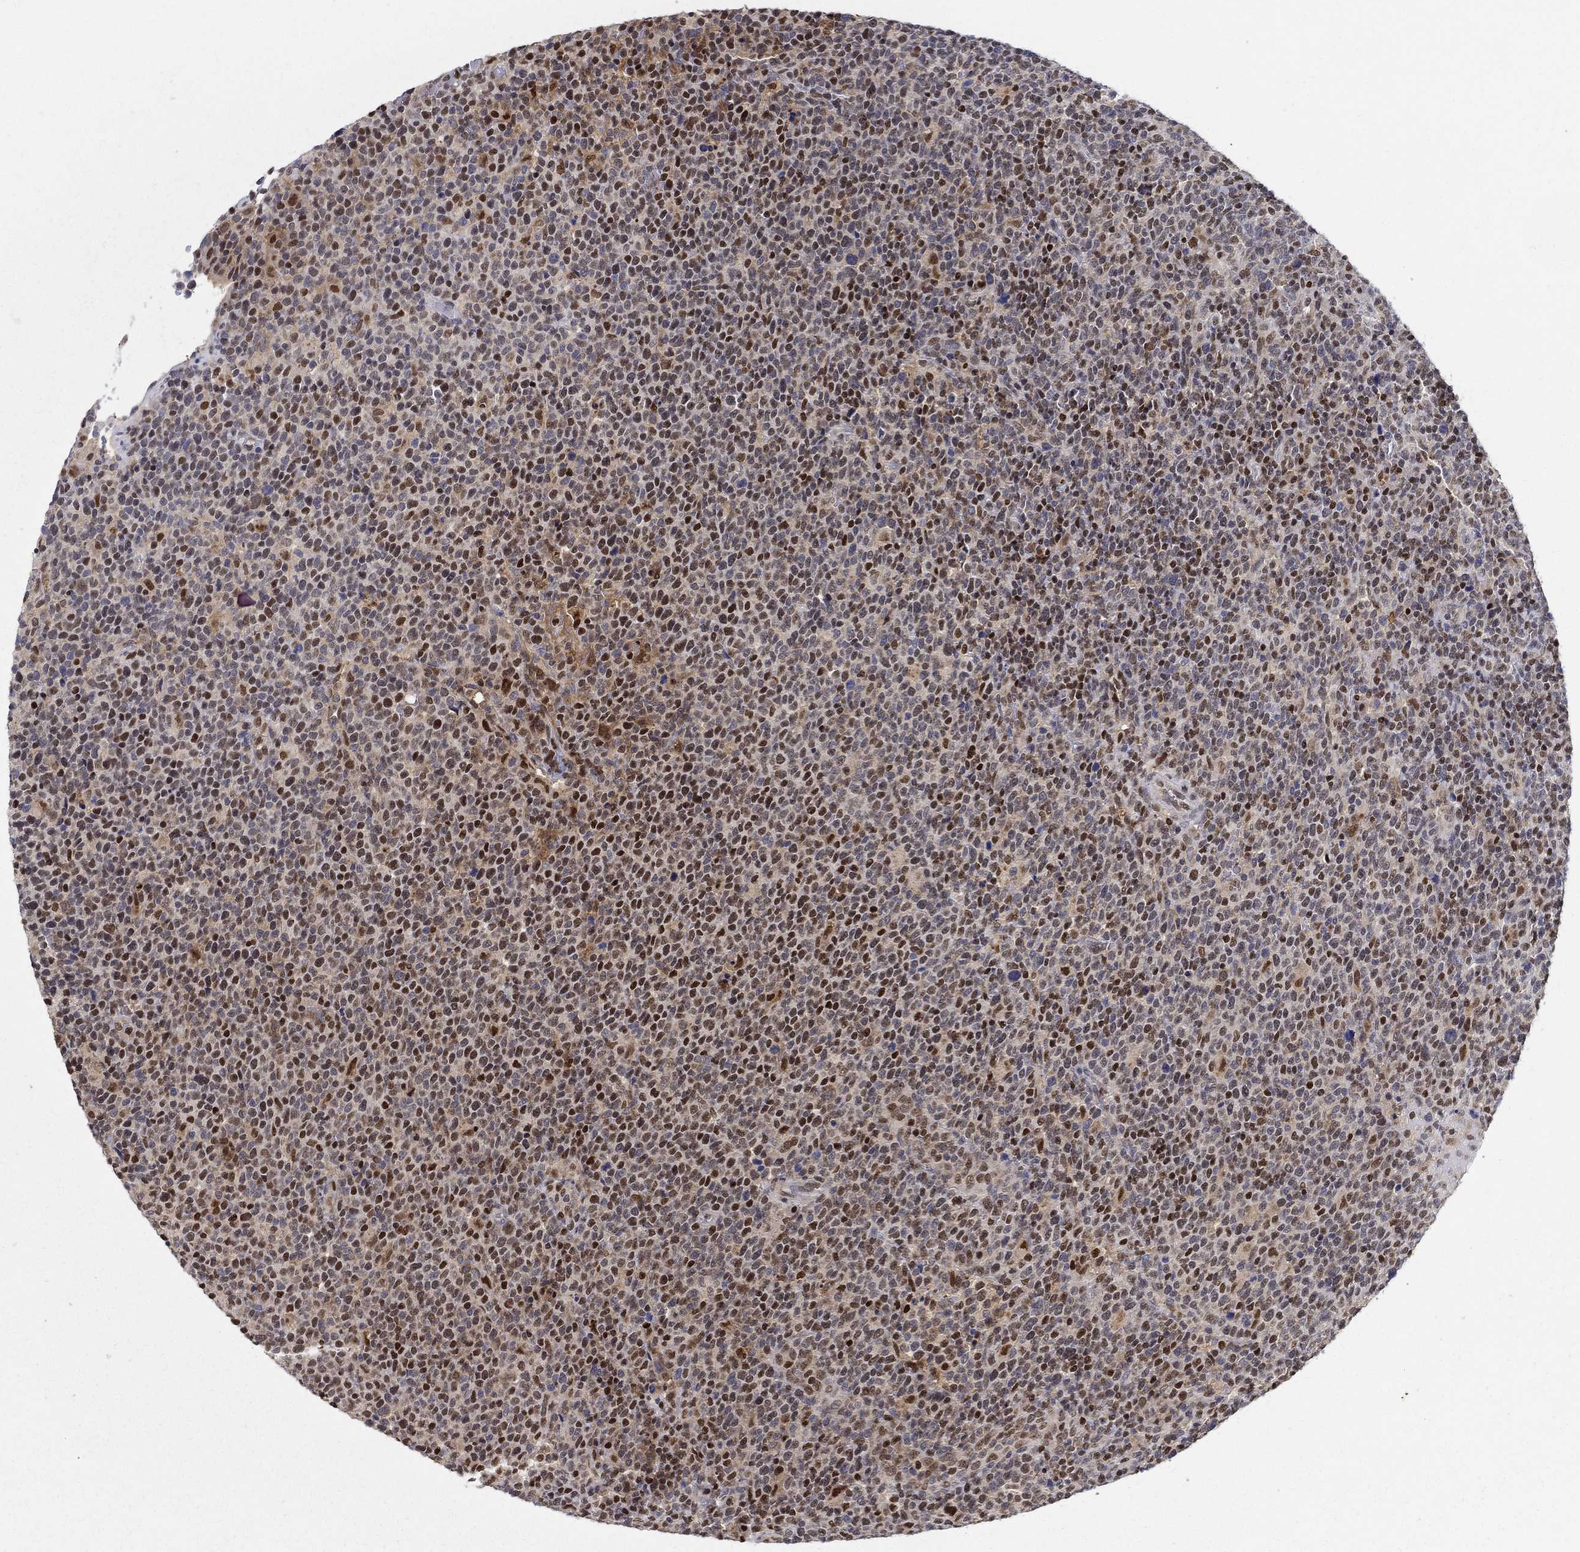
{"staining": {"intensity": "strong", "quantity": "25%-75%", "location": "nuclear"}, "tissue": "lymphoma", "cell_type": "Tumor cells", "image_type": "cancer", "snomed": [{"axis": "morphology", "description": "Malignant lymphoma, non-Hodgkin's type, High grade"}, {"axis": "topography", "description": "Lymph node"}], "caption": "Lymphoma was stained to show a protein in brown. There is high levels of strong nuclear positivity in about 25%-75% of tumor cells.", "gene": "ZNF594", "patient": {"sex": "male", "age": 61}}